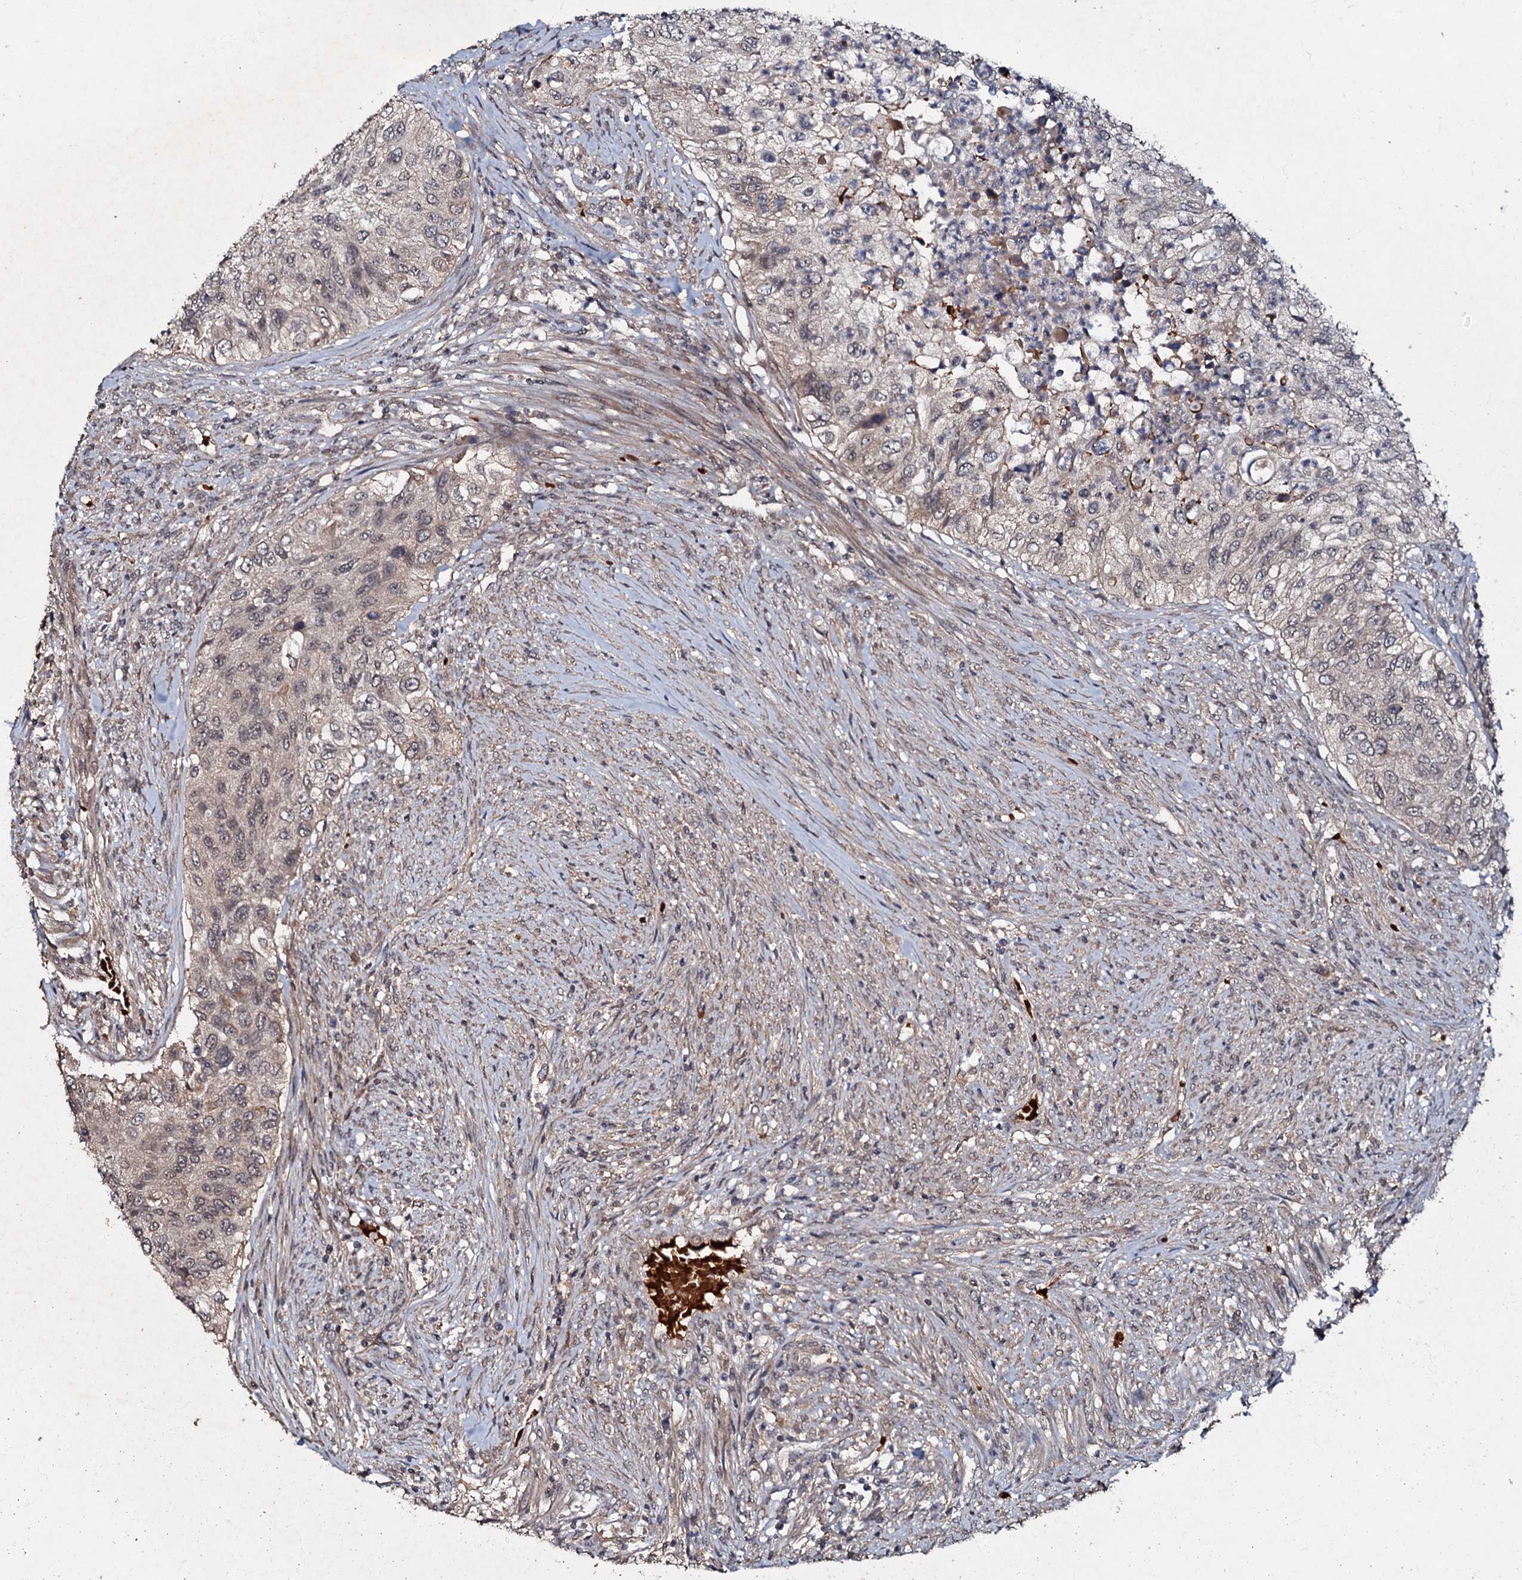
{"staining": {"intensity": "weak", "quantity": "<25%", "location": "cytoplasmic/membranous"}, "tissue": "urothelial cancer", "cell_type": "Tumor cells", "image_type": "cancer", "snomed": [{"axis": "morphology", "description": "Urothelial carcinoma, High grade"}, {"axis": "topography", "description": "Urinary bladder"}], "caption": "Immunohistochemistry micrograph of neoplastic tissue: urothelial cancer stained with DAB demonstrates no significant protein staining in tumor cells.", "gene": "MANSC4", "patient": {"sex": "female", "age": 60}}